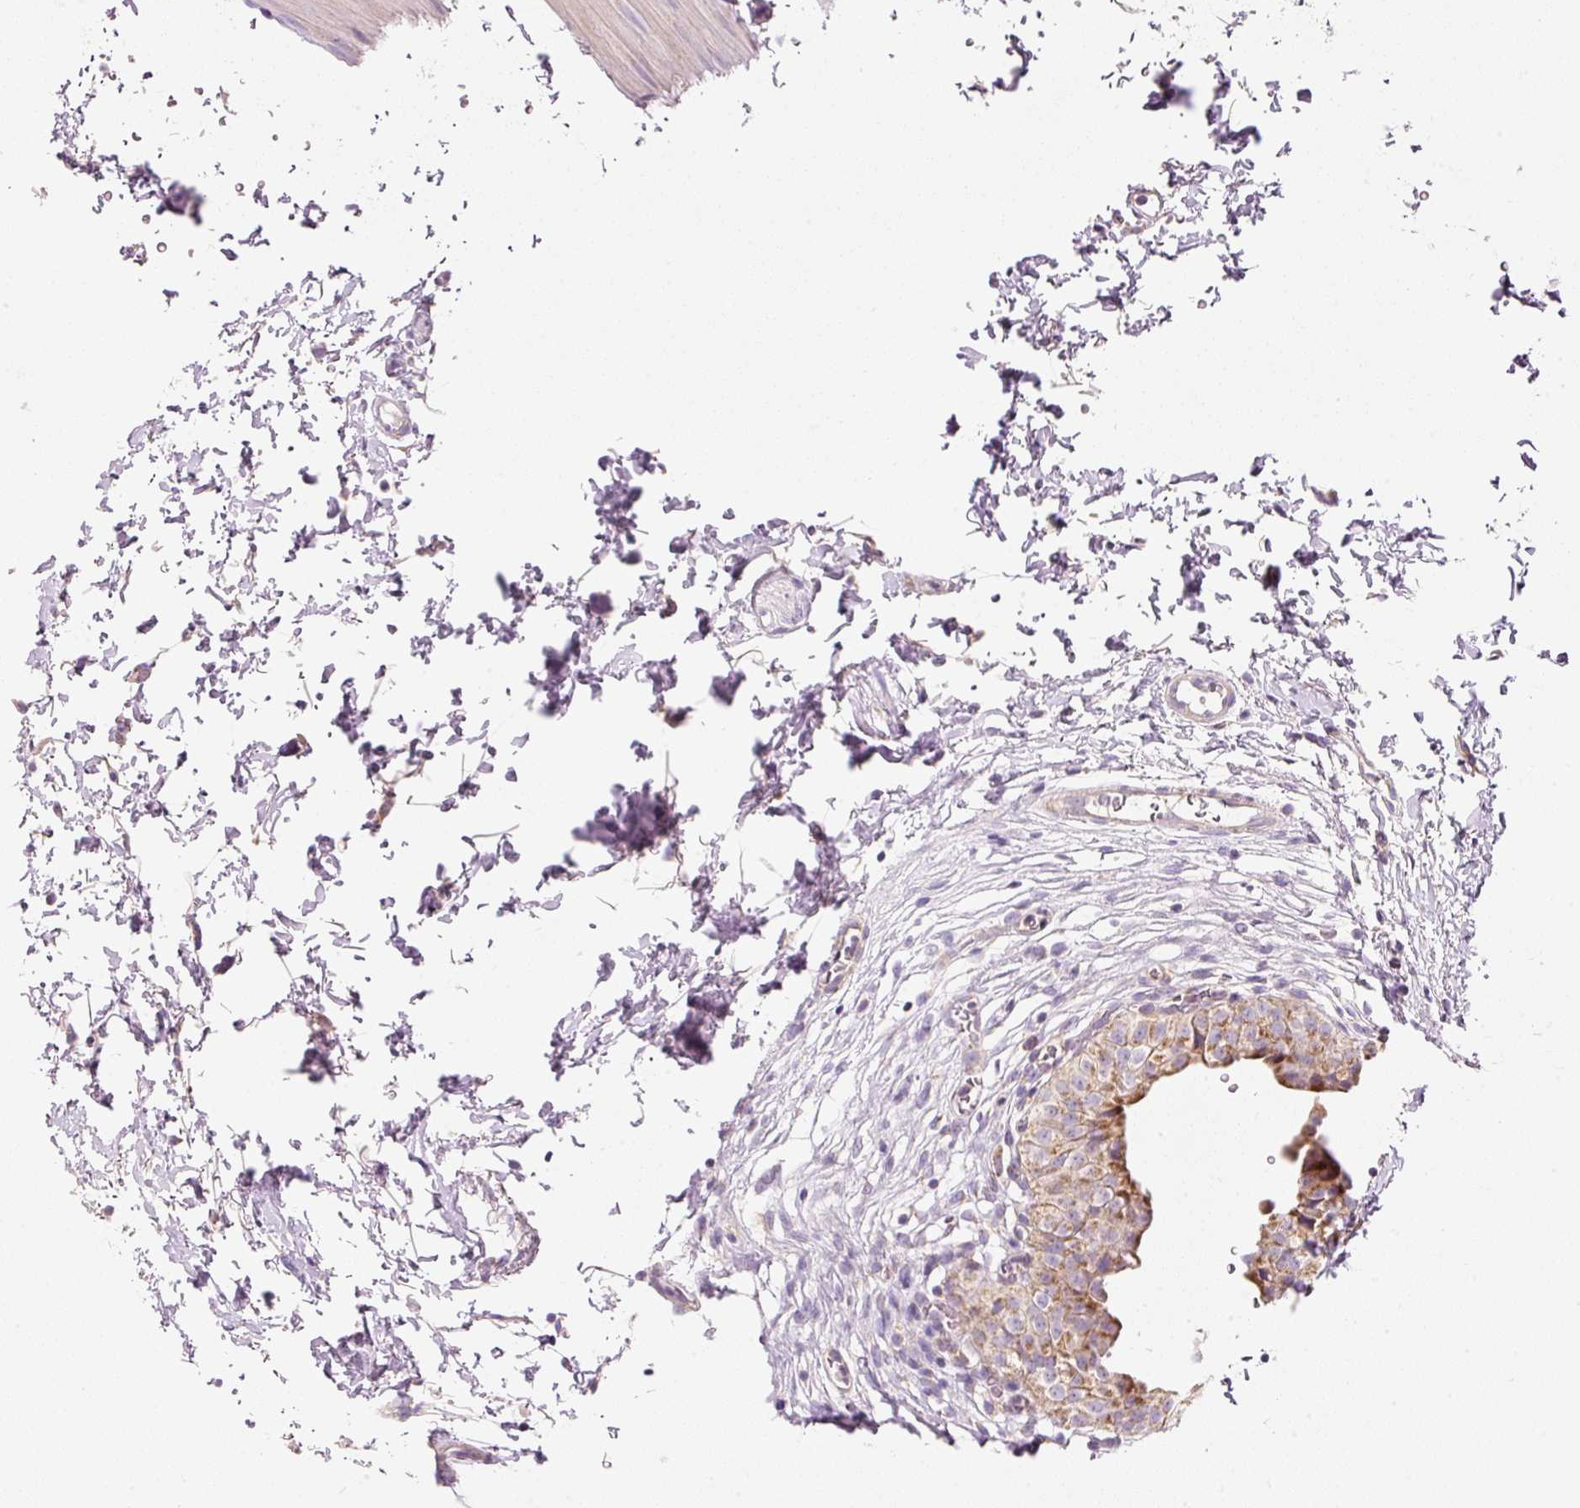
{"staining": {"intensity": "moderate", "quantity": ">75%", "location": "cytoplasmic/membranous"}, "tissue": "urinary bladder", "cell_type": "Urothelial cells", "image_type": "normal", "snomed": [{"axis": "morphology", "description": "Normal tissue, NOS"}, {"axis": "topography", "description": "Urinary bladder"}, {"axis": "topography", "description": "Peripheral nerve tissue"}], "caption": "DAB immunohistochemical staining of normal human urinary bladder displays moderate cytoplasmic/membranous protein expression in approximately >75% of urothelial cells.", "gene": "NDUFA1", "patient": {"sex": "male", "age": 55}}